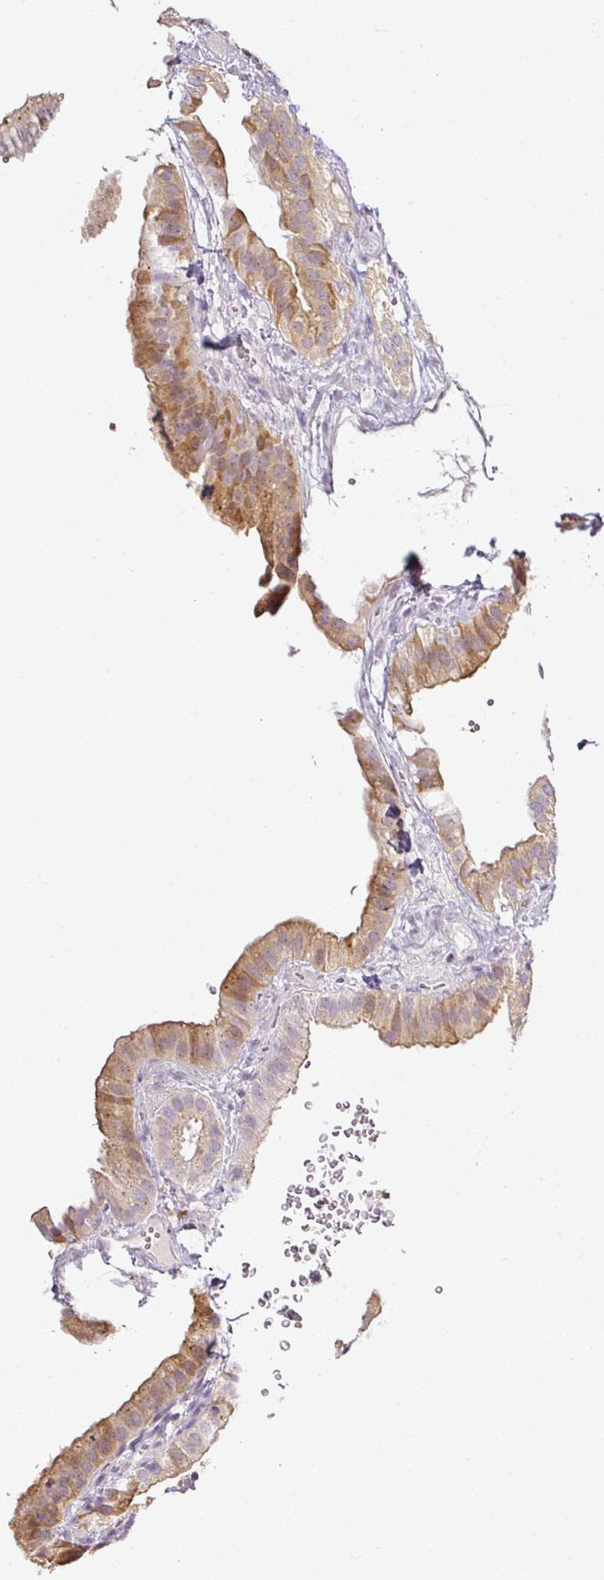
{"staining": {"intensity": "moderate", "quantity": ">75%", "location": "cytoplasmic/membranous"}, "tissue": "gallbladder", "cell_type": "Glandular cells", "image_type": "normal", "snomed": [{"axis": "morphology", "description": "Normal tissue, NOS"}, {"axis": "topography", "description": "Gallbladder"}], "caption": "Protein expression analysis of normal gallbladder shows moderate cytoplasmic/membranous expression in approximately >75% of glandular cells. Using DAB (3,3'-diaminobenzidine) (brown) and hematoxylin (blue) stains, captured at high magnification using brightfield microscopy.", "gene": "ANKRD18A", "patient": {"sex": "female", "age": 61}}